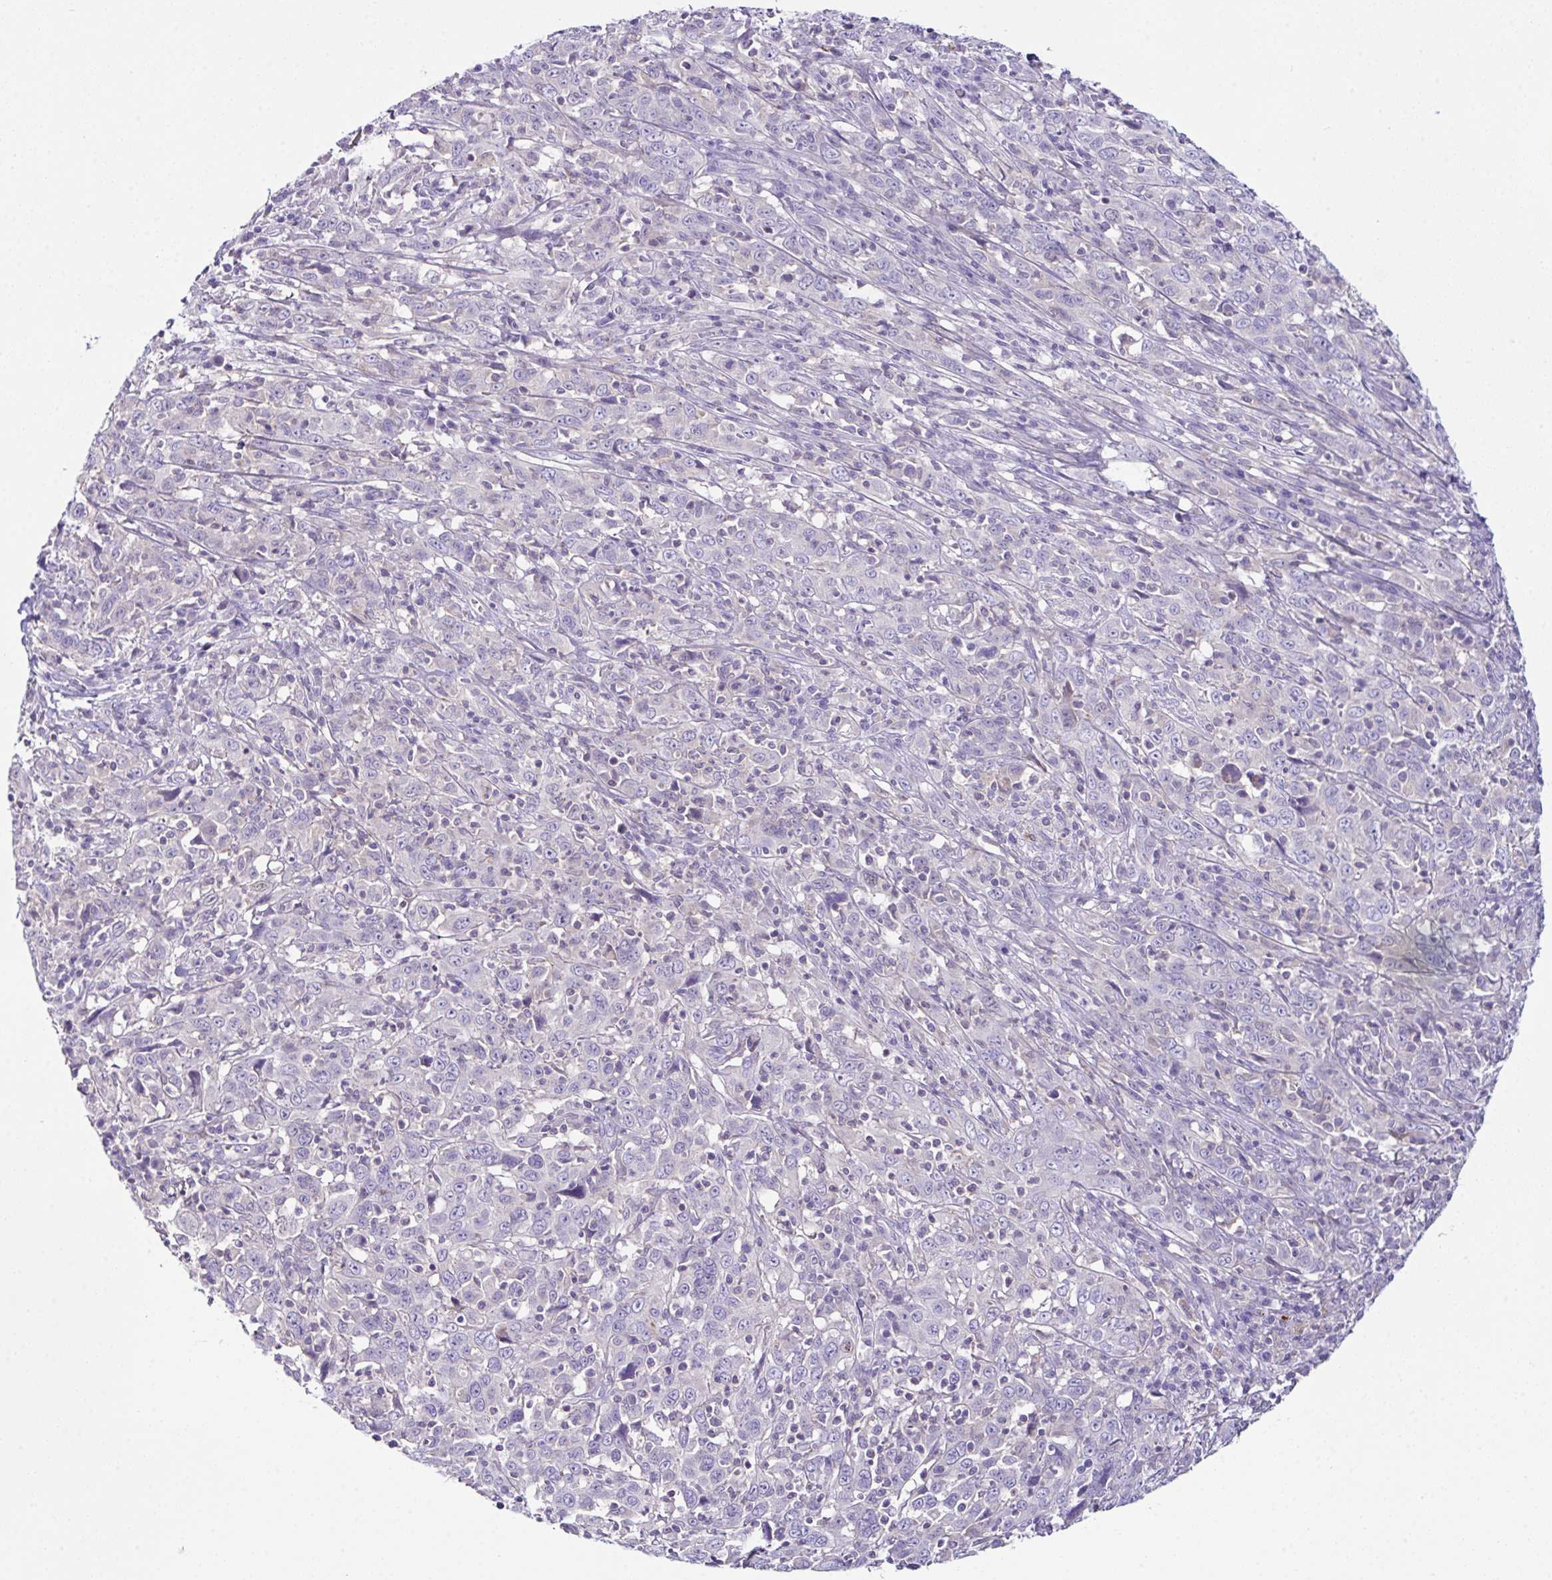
{"staining": {"intensity": "negative", "quantity": "none", "location": "none"}, "tissue": "cervical cancer", "cell_type": "Tumor cells", "image_type": "cancer", "snomed": [{"axis": "morphology", "description": "Squamous cell carcinoma, NOS"}, {"axis": "topography", "description": "Cervix"}], "caption": "The IHC image has no significant expression in tumor cells of cervical cancer (squamous cell carcinoma) tissue. (DAB immunohistochemistry visualized using brightfield microscopy, high magnification).", "gene": "D2HGDH", "patient": {"sex": "female", "age": 46}}